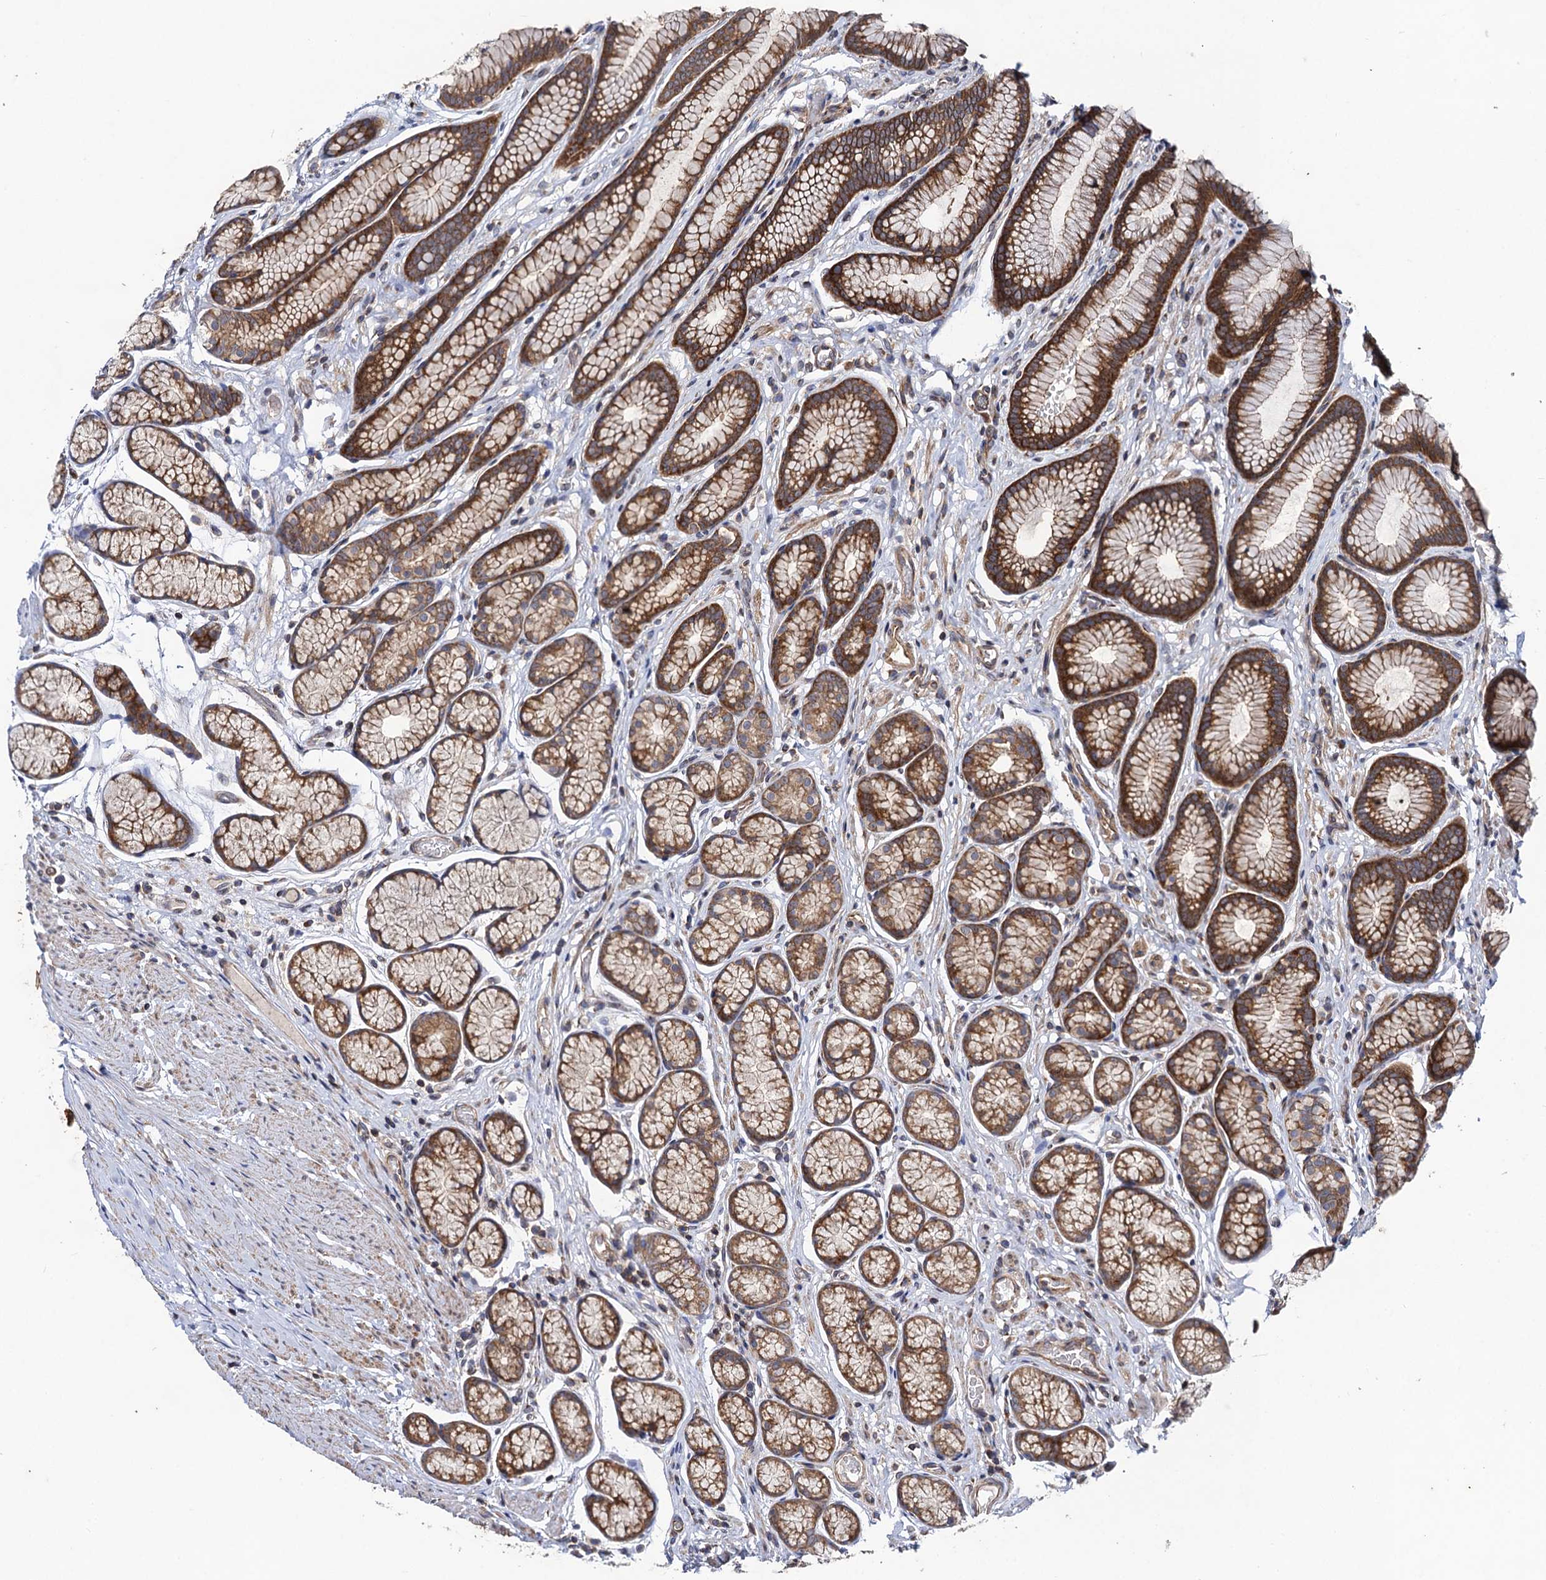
{"staining": {"intensity": "strong", "quantity": ">75%", "location": "cytoplasmic/membranous"}, "tissue": "stomach", "cell_type": "Glandular cells", "image_type": "normal", "snomed": [{"axis": "morphology", "description": "Normal tissue, NOS"}, {"axis": "topography", "description": "Stomach"}], "caption": "The image demonstrates a brown stain indicating the presence of a protein in the cytoplasmic/membranous of glandular cells in stomach. (IHC, brightfield microscopy, high magnification).", "gene": "DYDC1", "patient": {"sex": "male", "age": 42}}